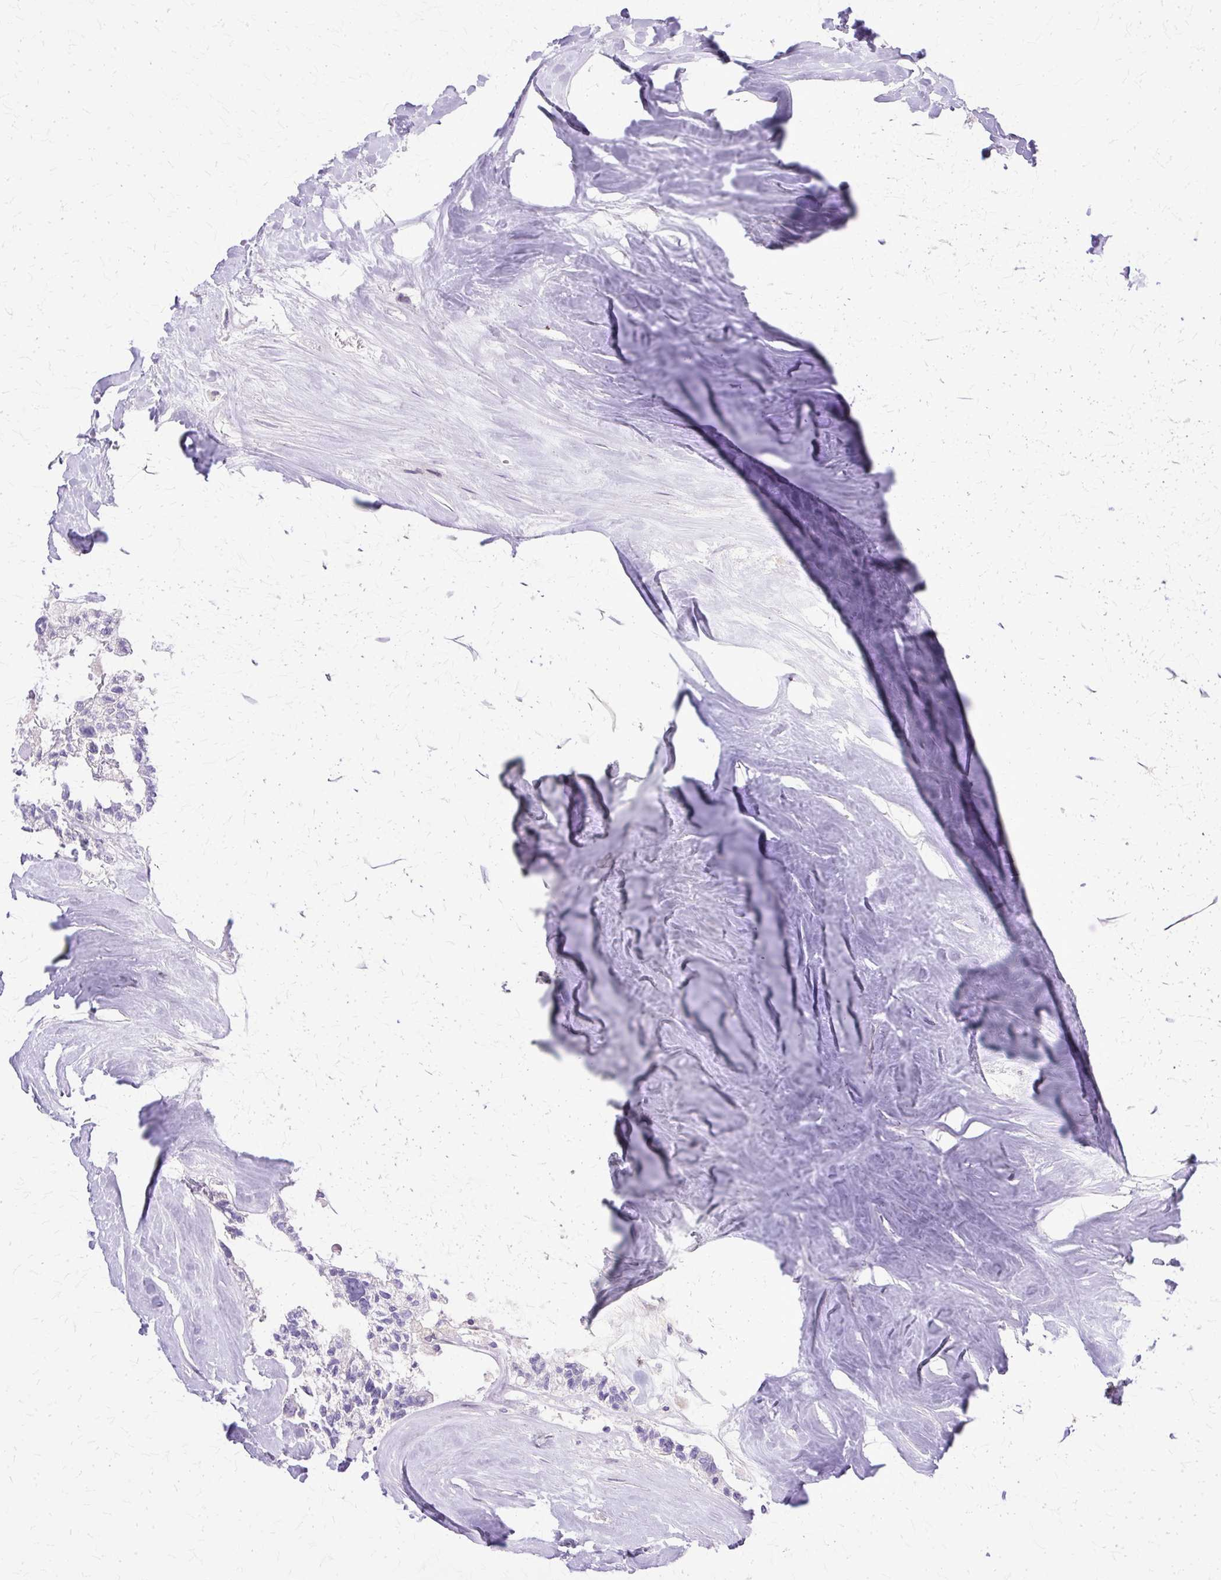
{"staining": {"intensity": "negative", "quantity": "none", "location": "none"}, "tissue": "colorectal cancer", "cell_type": "Tumor cells", "image_type": "cancer", "snomed": [{"axis": "morphology", "description": "Adenocarcinoma, NOS"}, {"axis": "topography", "description": "Colon"}, {"axis": "topography", "description": "Rectum"}], "caption": "The micrograph exhibits no staining of tumor cells in colorectal adenocarcinoma.", "gene": "TBC1D3G", "patient": {"sex": "male", "age": 57}}